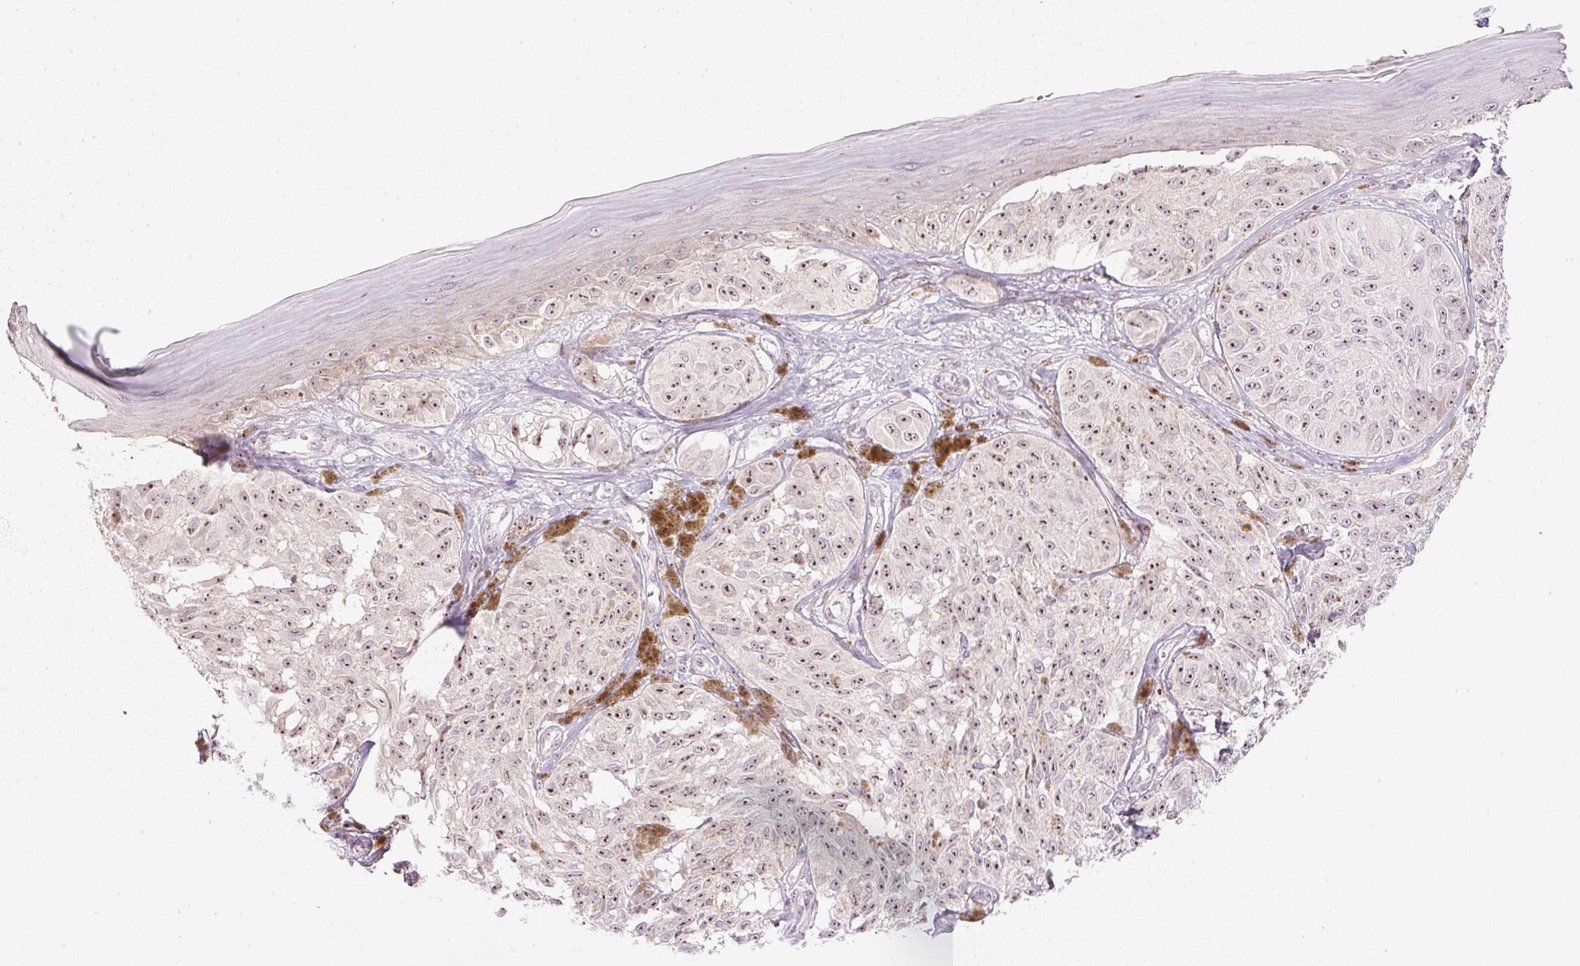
{"staining": {"intensity": "moderate", "quantity": ">75%", "location": "nuclear"}, "tissue": "melanoma", "cell_type": "Tumor cells", "image_type": "cancer", "snomed": [{"axis": "morphology", "description": "Malignant melanoma, NOS"}, {"axis": "topography", "description": "Skin"}], "caption": "Protein expression analysis of malignant melanoma displays moderate nuclear positivity in about >75% of tumor cells.", "gene": "AAR2", "patient": {"sex": "male", "age": 68}}